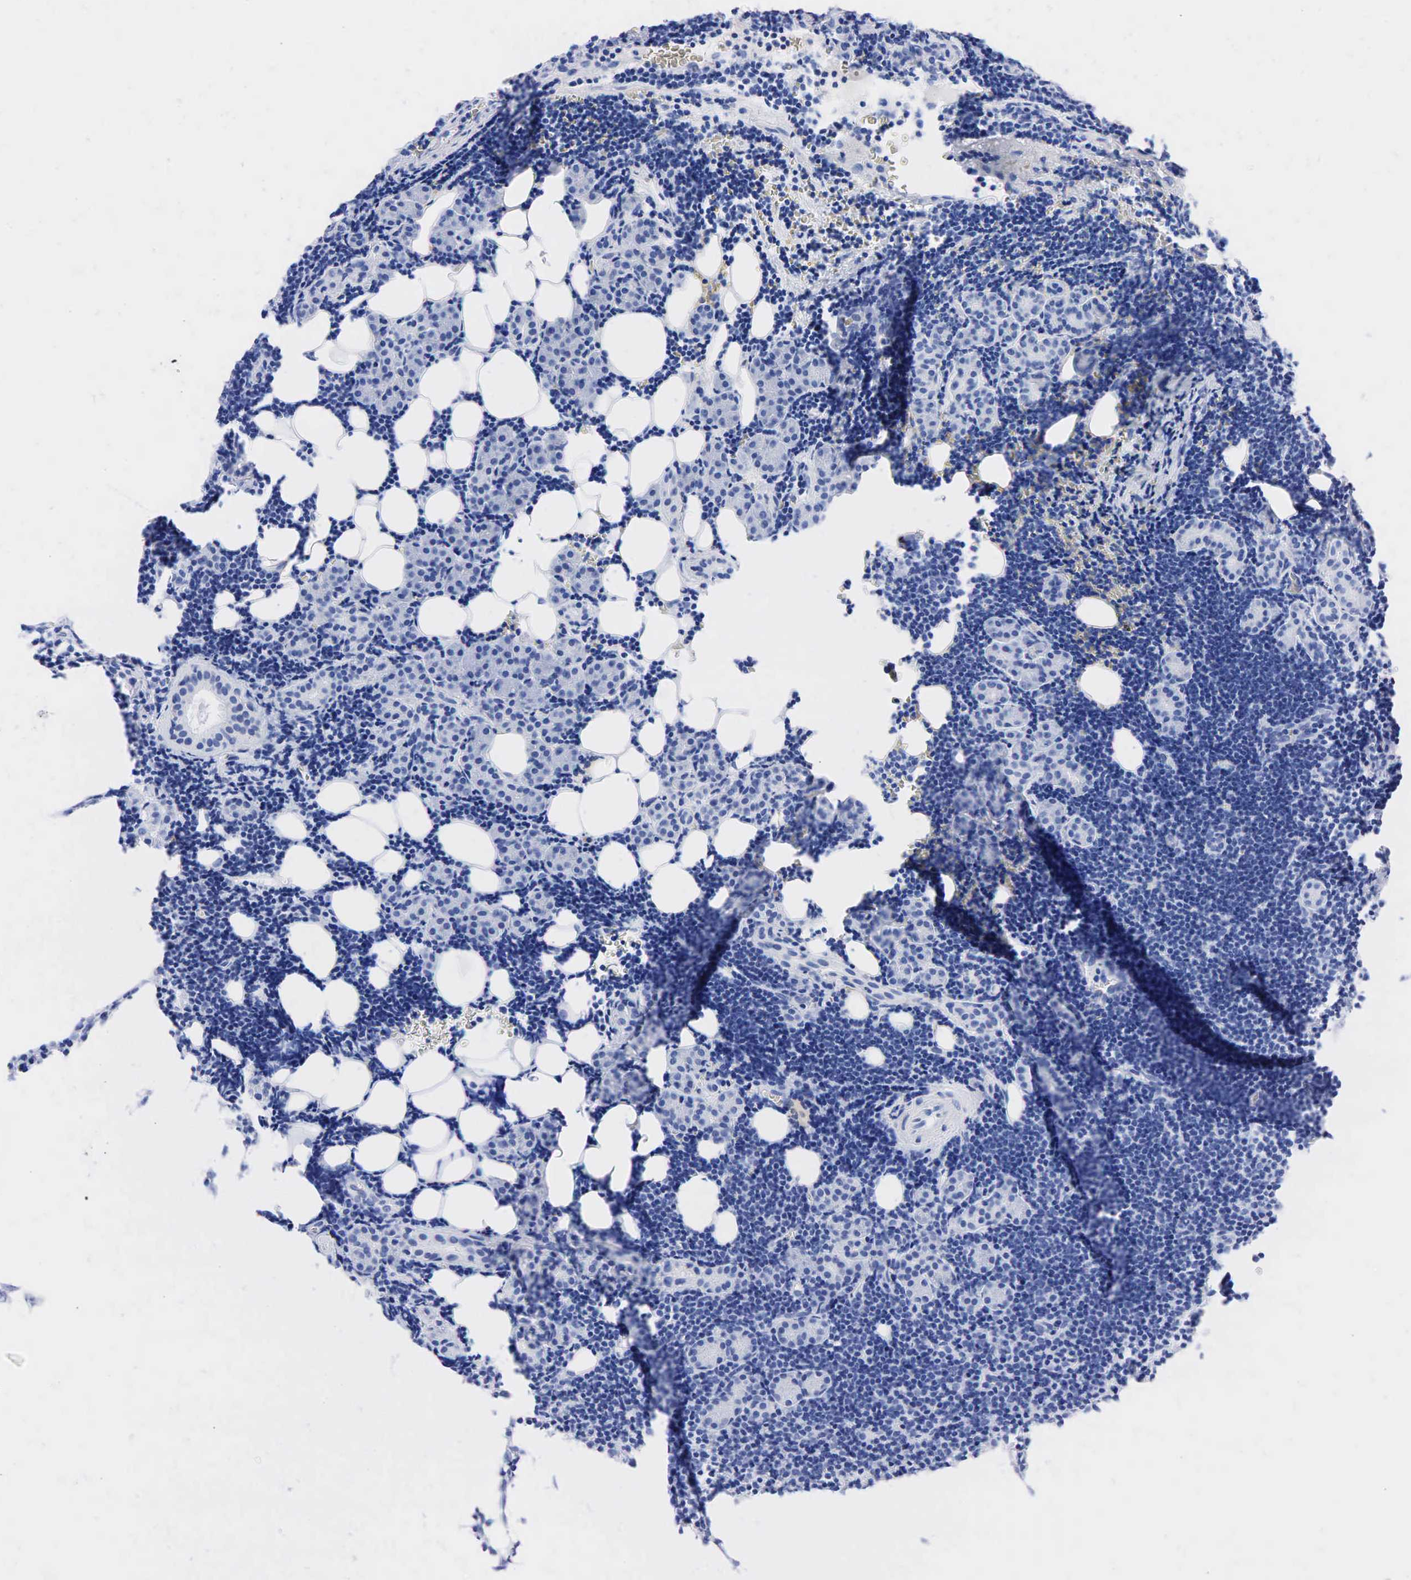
{"staining": {"intensity": "negative", "quantity": "none", "location": "none"}, "tissue": "lymphoma", "cell_type": "Tumor cells", "image_type": "cancer", "snomed": [{"axis": "morphology", "description": "Malignant lymphoma, non-Hodgkin's type, Low grade"}, {"axis": "topography", "description": "Lymph node"}], "caption": "Protein analysis of lymphoma exhibits no significant positivity in tumor cells.", "gene": "NKX2-1", "patient": {"sex": "male", "age": 57}}